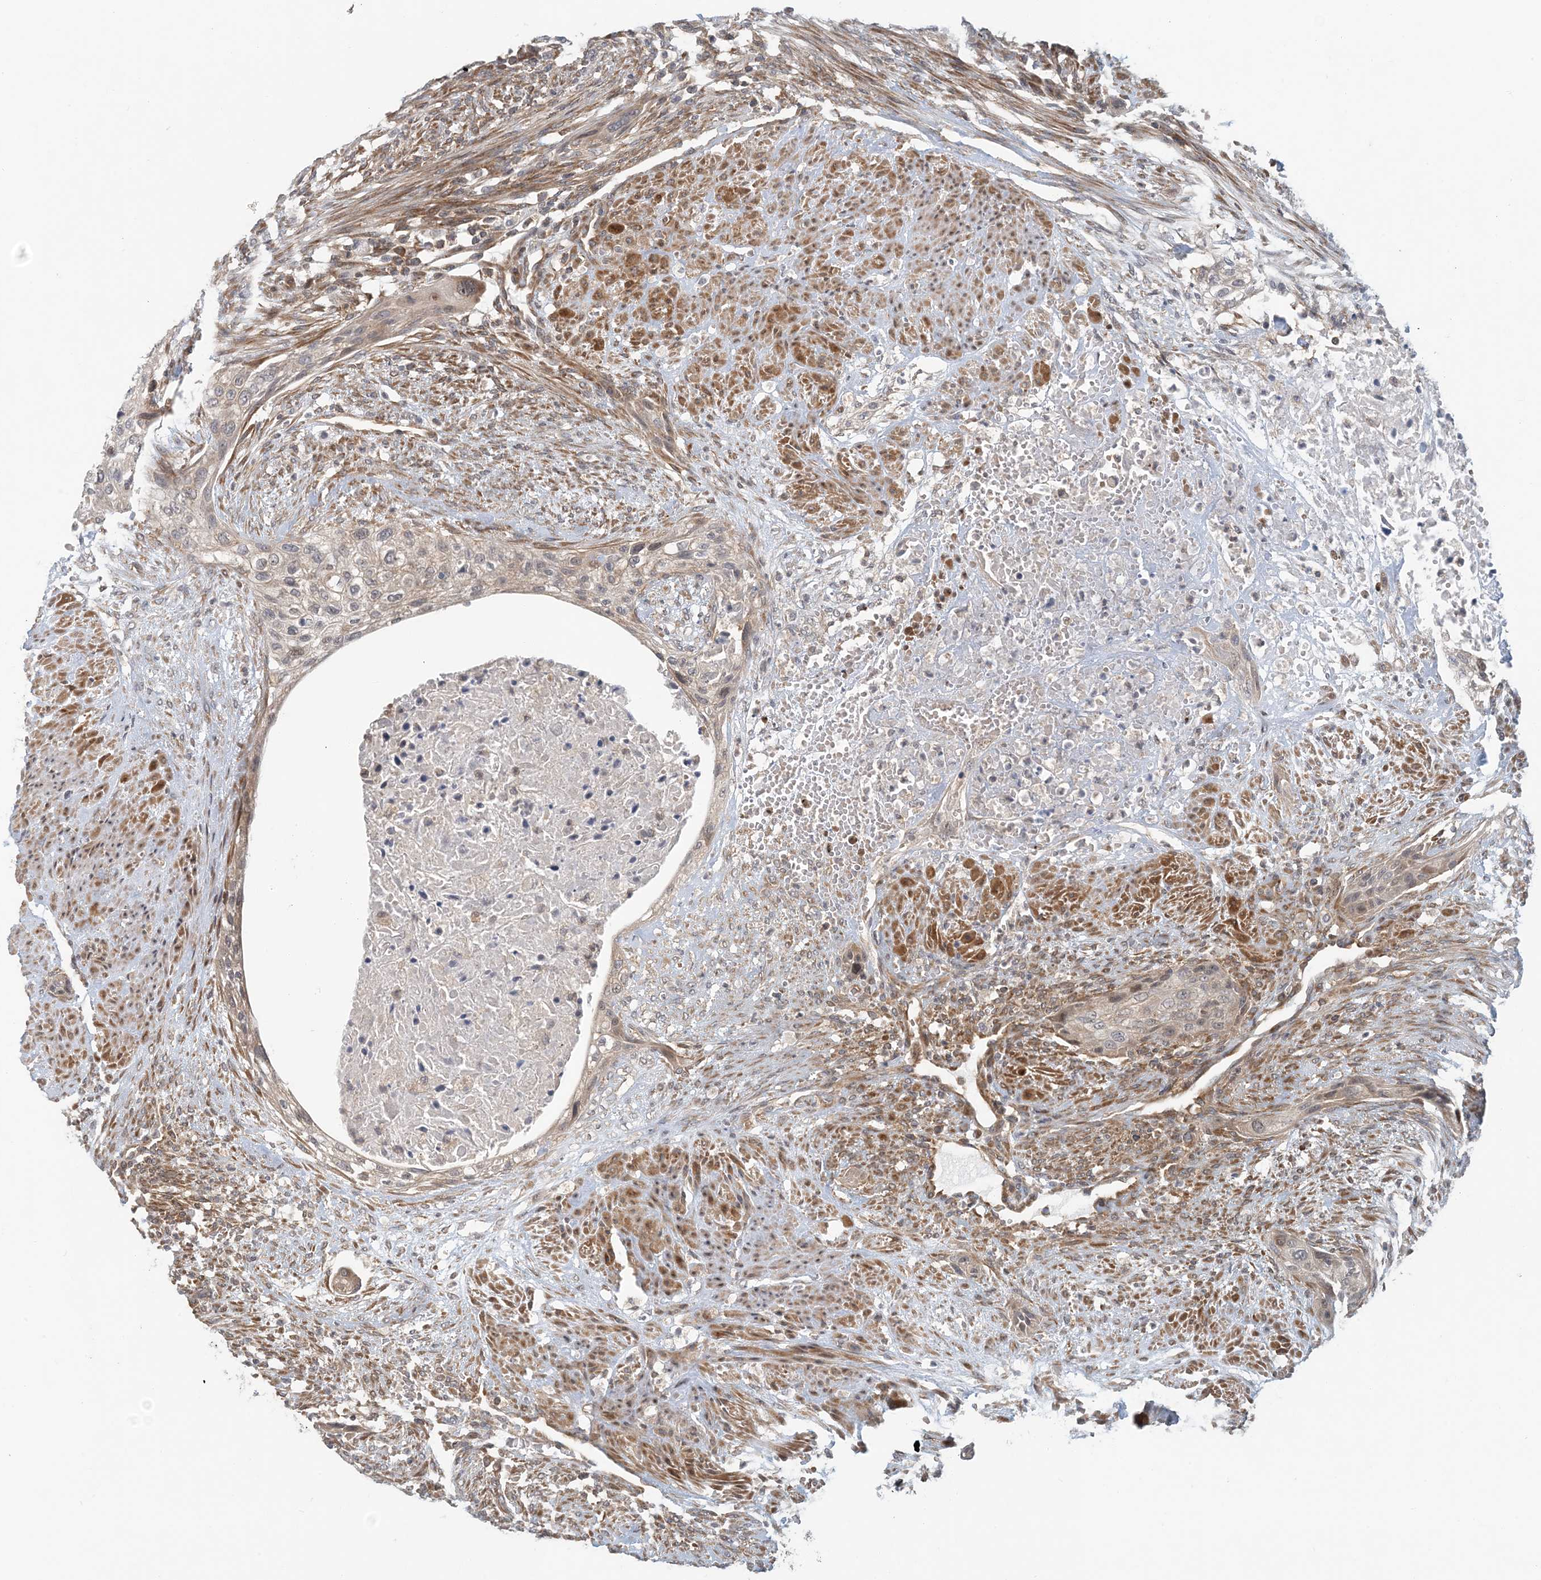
{"staining": {"intensity": "weak", "quantity": ">75%", "location": "cytoplasmic/membranous"}, "tissue": "urothelial cancer", "cell_type": "Tumor cells", "image_type": "cancer", "snomed": [{"axis": "morphology", "description": "Urothelial carcinoma, High grade"}, {"axis": "topography", "description": "Urinary bladder"}], "caption": "Immunohistochemical staining of urothelial cancer shows weak cytoplasmic/membranous protein staining in about >75% of tumor cells. Using DAB (3,3'-diaminobenzidine) (brown) and hematoxylin (blue) stains, captured at high magnification using brightfield microscopy.", "gene": "ATP13A2", "patient": {"sex": "male", "age": 35}}